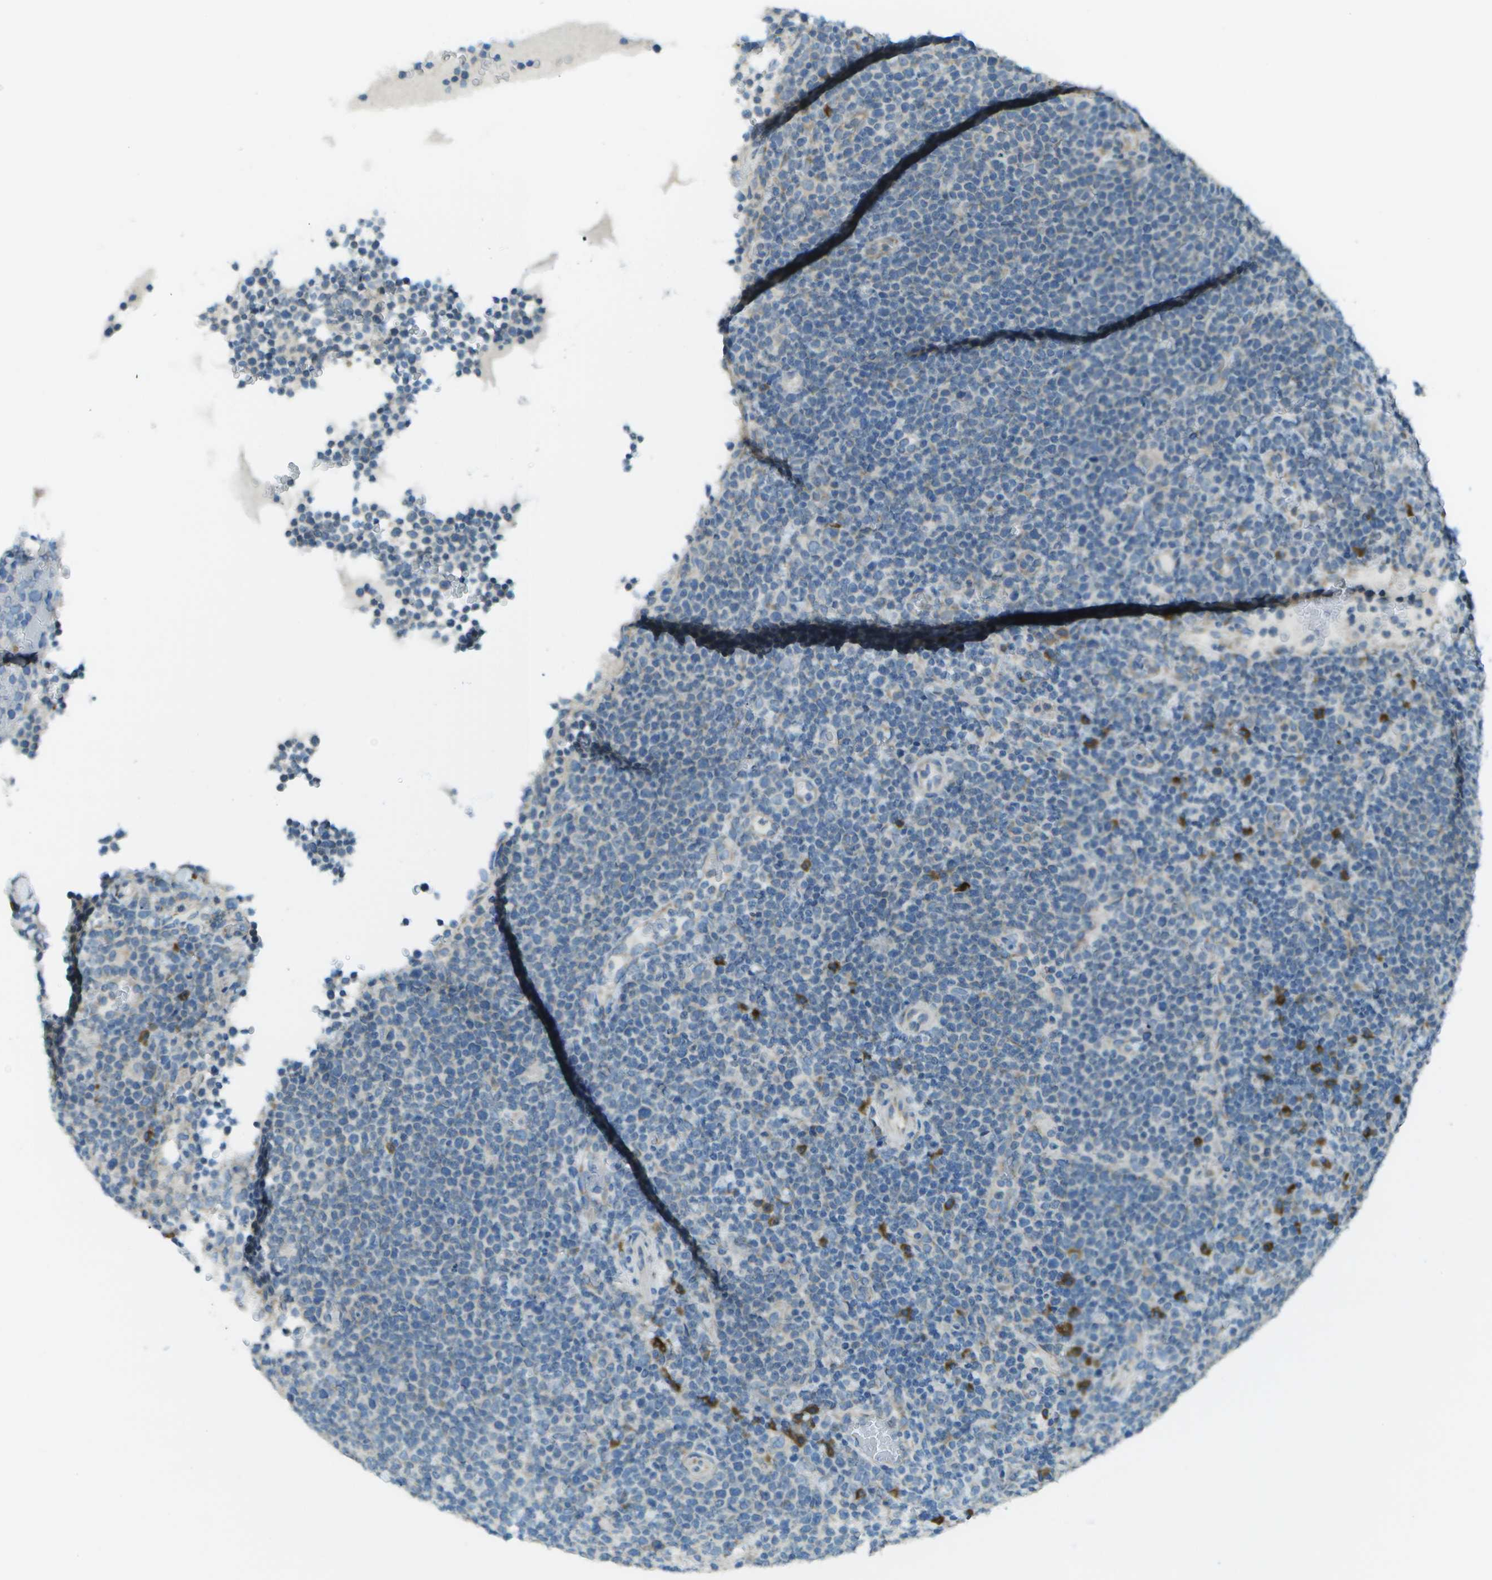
{"staining": {"intensity": "negative", "quantity": "none", "location": "none"}, "tissue": "lymphoma", "cell_type": "Tumor cells", "image_type": "cancer", "snomed": [{"axis": "morphology", "description": "Malignant lymphoma, non-Hodgkin's type, High grade"}, {"axis": "topography", "description": "Lymph node"}], "caption": "Immunohistochemical staining of lymphoma reveals no significant positivity in tumor cells.", "gene": "KCTD3", "patient": {"sex": "male", "age": 61}}